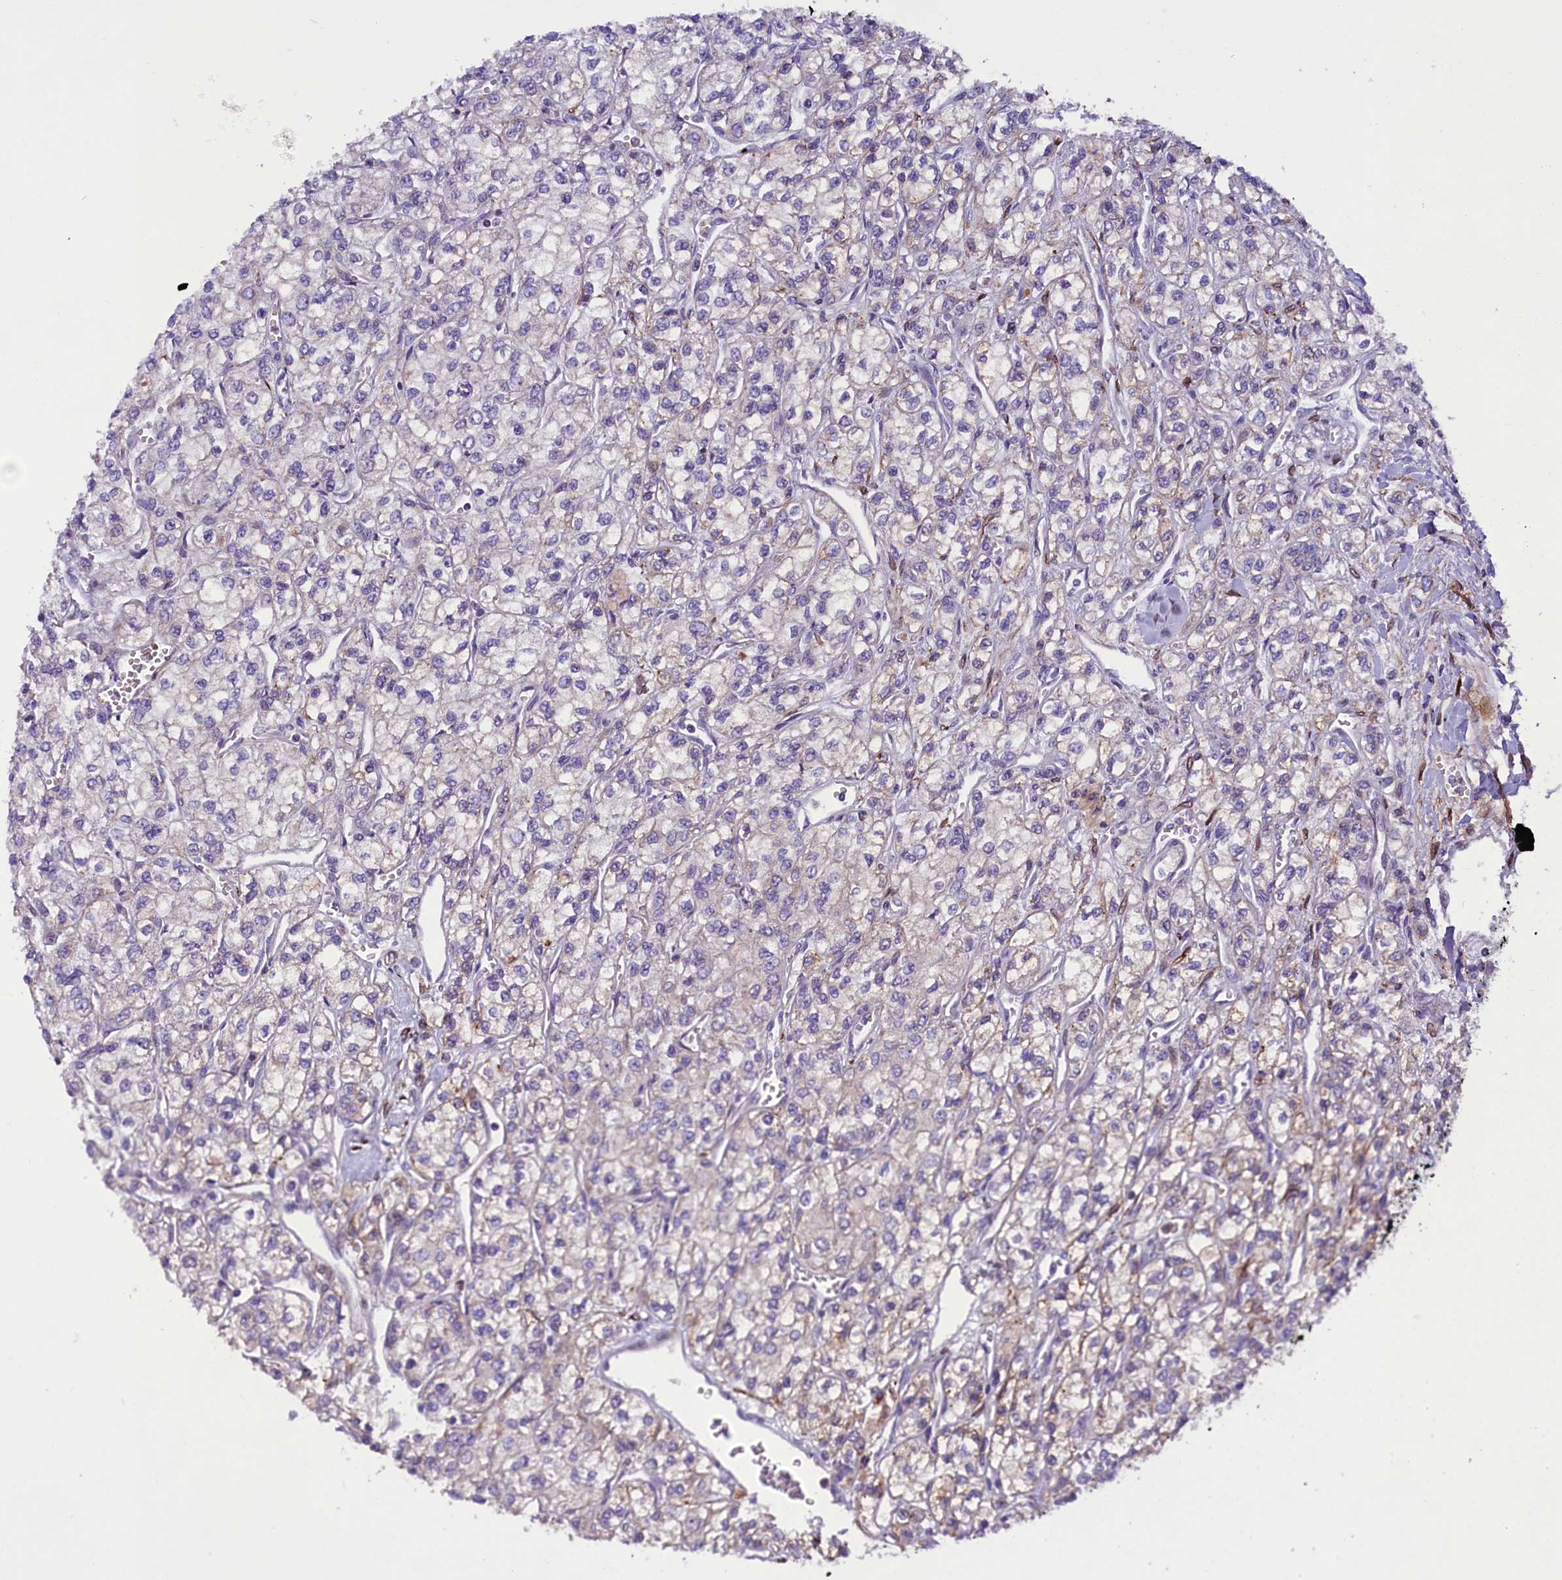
{"staining": {"intensity": "weak", "quantity": "<25%", "location": "cytoplasmic/membranous"}, "tissue": "renal cancer", "cell_type": "Tumor cells", "image_type": "cancer", "snomed": [{"axis": "morphology", "description": "Adenocarcinoma, NOS"}, {"axis": "topography", "description": "Kidney"}], "caption": "Immunohistochemical staining of human adenocarcinoma (renal) exhibits no significant expression in tumor cells.", "gene": "MIEF2", "patient": {"sex": "male", "age": 80}}